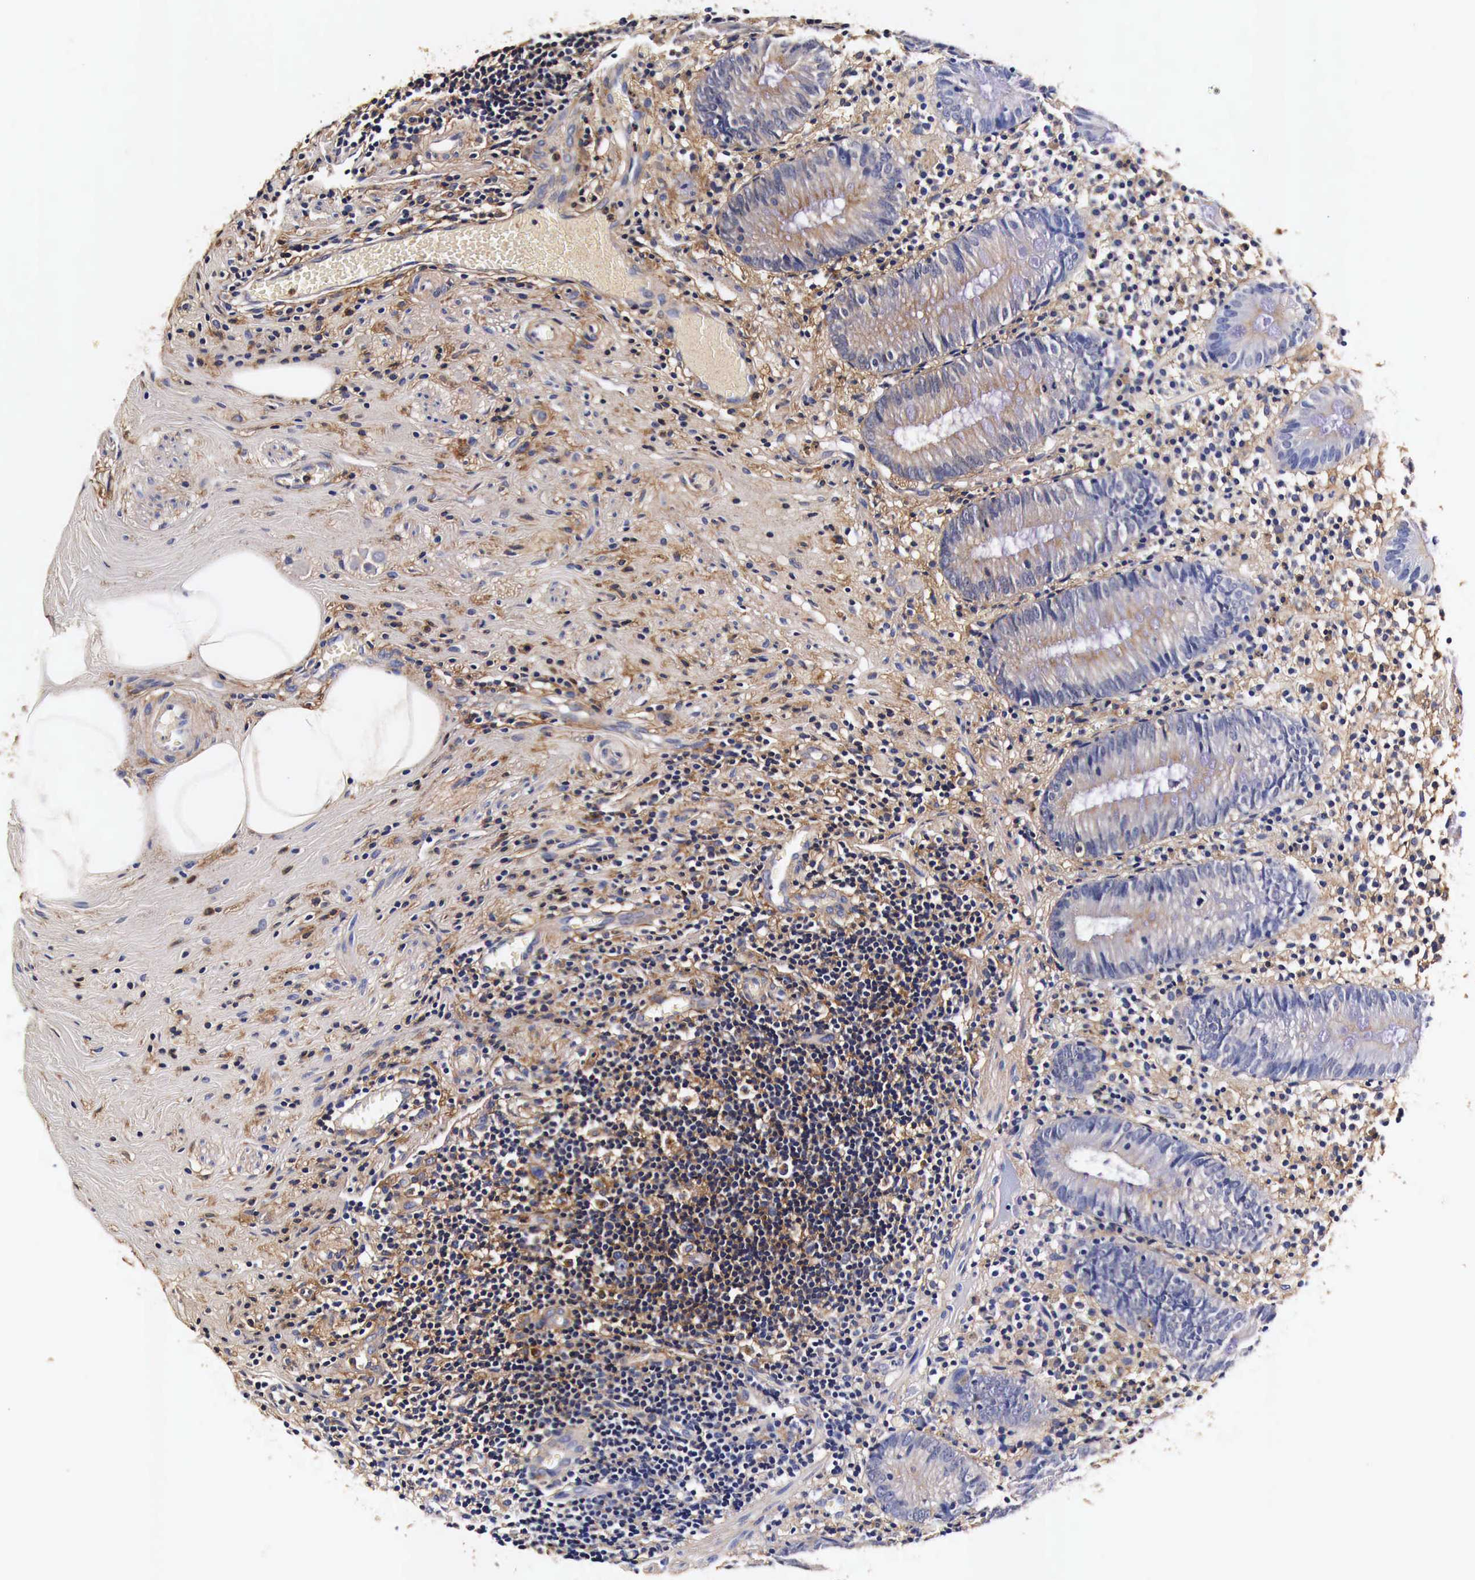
{"staining": {"intensity": "moderate", "quantity": ">75%", "location": "cytoplasmic/membranous"}, "tissue": "appendix", "cell_type": "Glandular cells", "image_type": "normal", "snomed": [{"axis": "morphology", "description": "Normal tissue, NOS"}, {"axis": "topography", "description": "Appendix"}], "caption": "Human appendix stained with a brown dye shows moderate cytoplasmic/membranous positive staining in approximately >75% of glandular cells.", "gene": "RP2", "patient": {"sex": "male", "age": 25}}